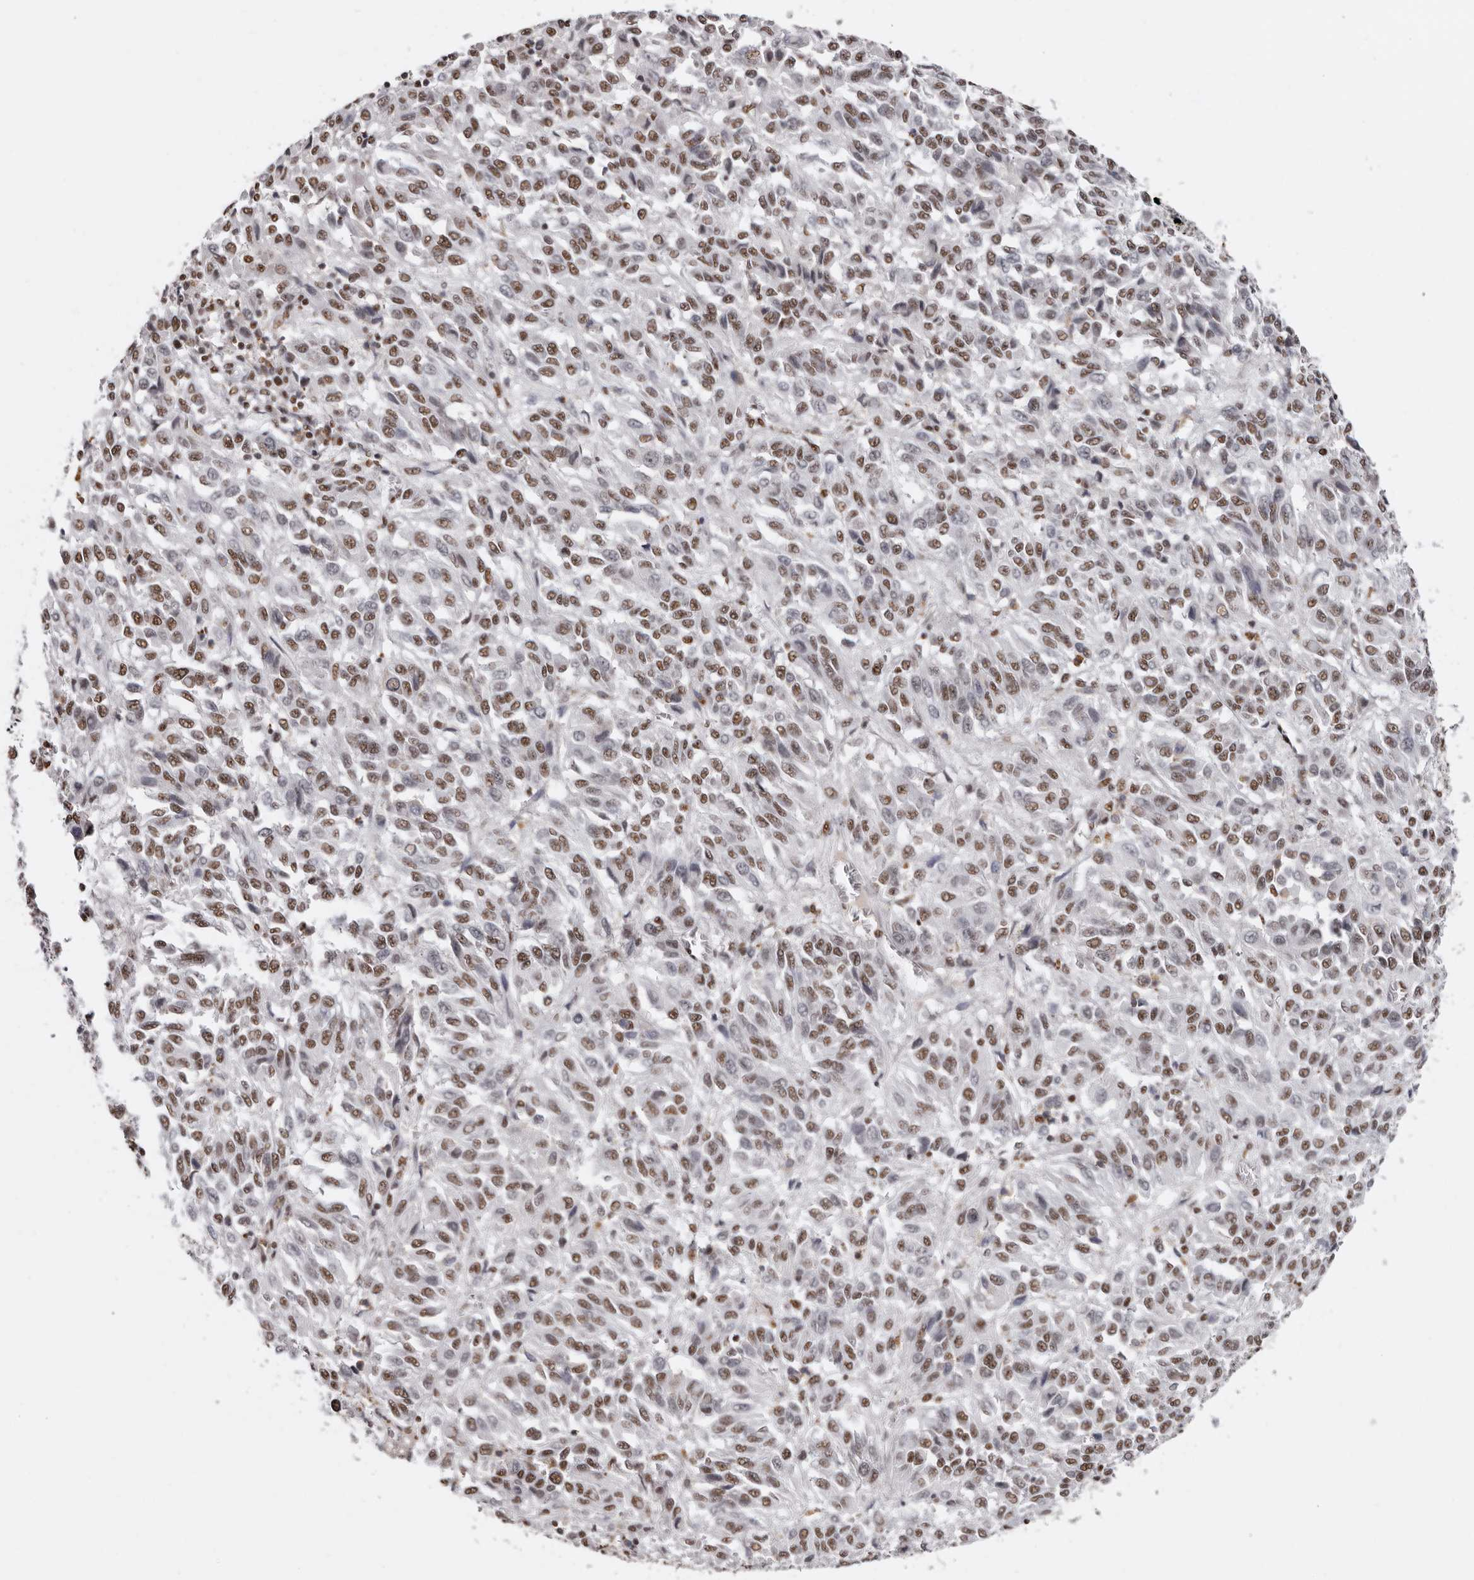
{"staining": {"intensity": "moderate", "quantity": ">75%", "location": "nuclear"}, "tissue": "melanoma", "cell_type": "Tumor cells", "image_type": "cancer", "snomed": [{"axis": "morphology", "description": "Malignant melanoma, Metastatic site"}, {"axis": "topography", "description": "Lung"}], "caption": "Protein expression analysis of melanoma exhibits moderate nuclear expression in about >75% of tumor cells.", "gene": "SCAF4", "patient": {"sex": "male", "age": 64}}